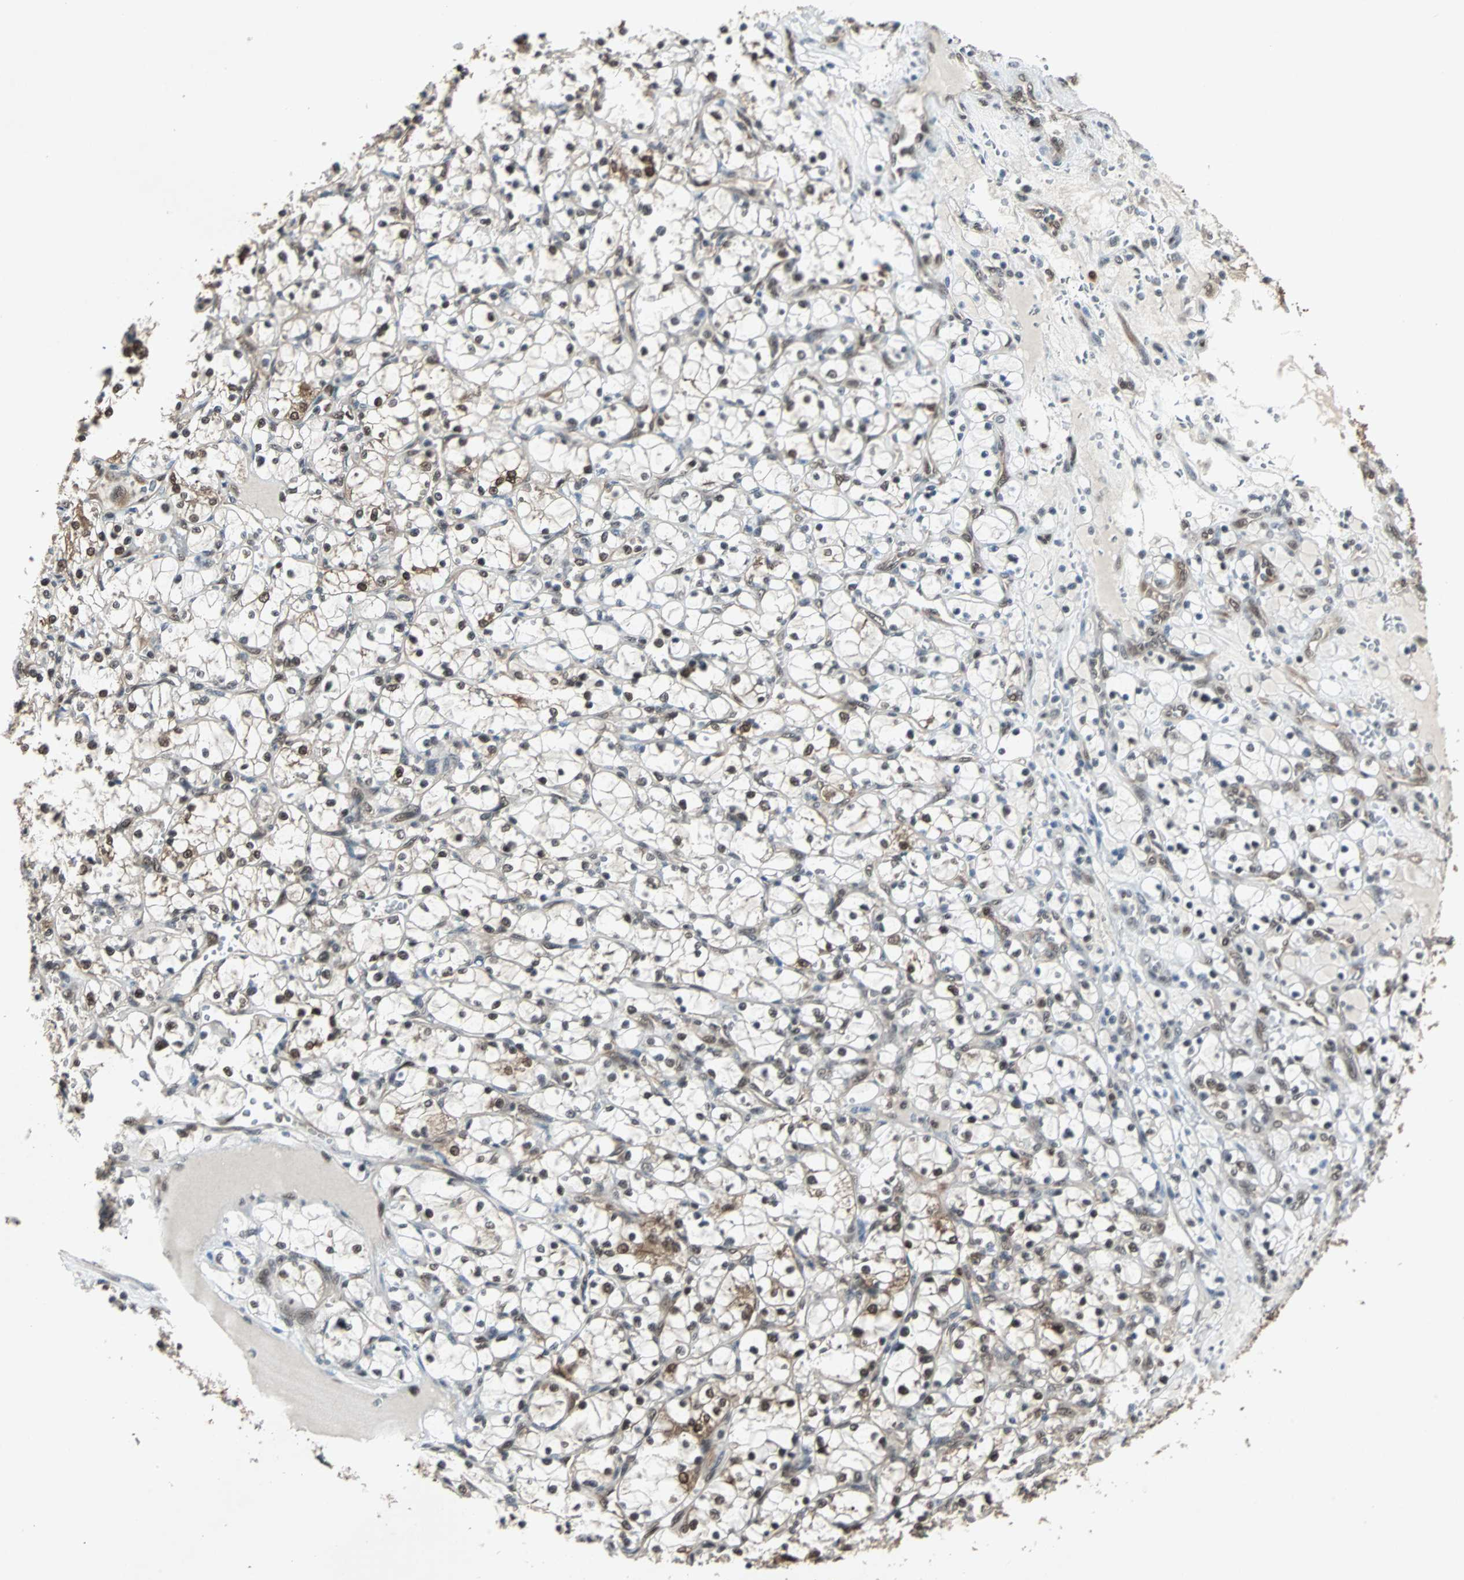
{"staining": {"intensity": "strong", "quantity": "25%-75%", "location": "cytoplasmic/membranous,nuclear"}, "tissue": "renal cancer", "cell_type": "Tumor cells", "image_type": "cancer", "snomed": [{"axis": "morphology", "description": "Adenocarcinoma, NOS"}, {"axis": "topography", "description": "Kidney"}], "caption": "Tumor cells display high levels of strong cytoplasmic/membranous and nuclear staining in about 25%-75% of cells in renal adenocarcinoma.", "gene": "ACLY", "patient": {"sex": "female", "age": 69}}